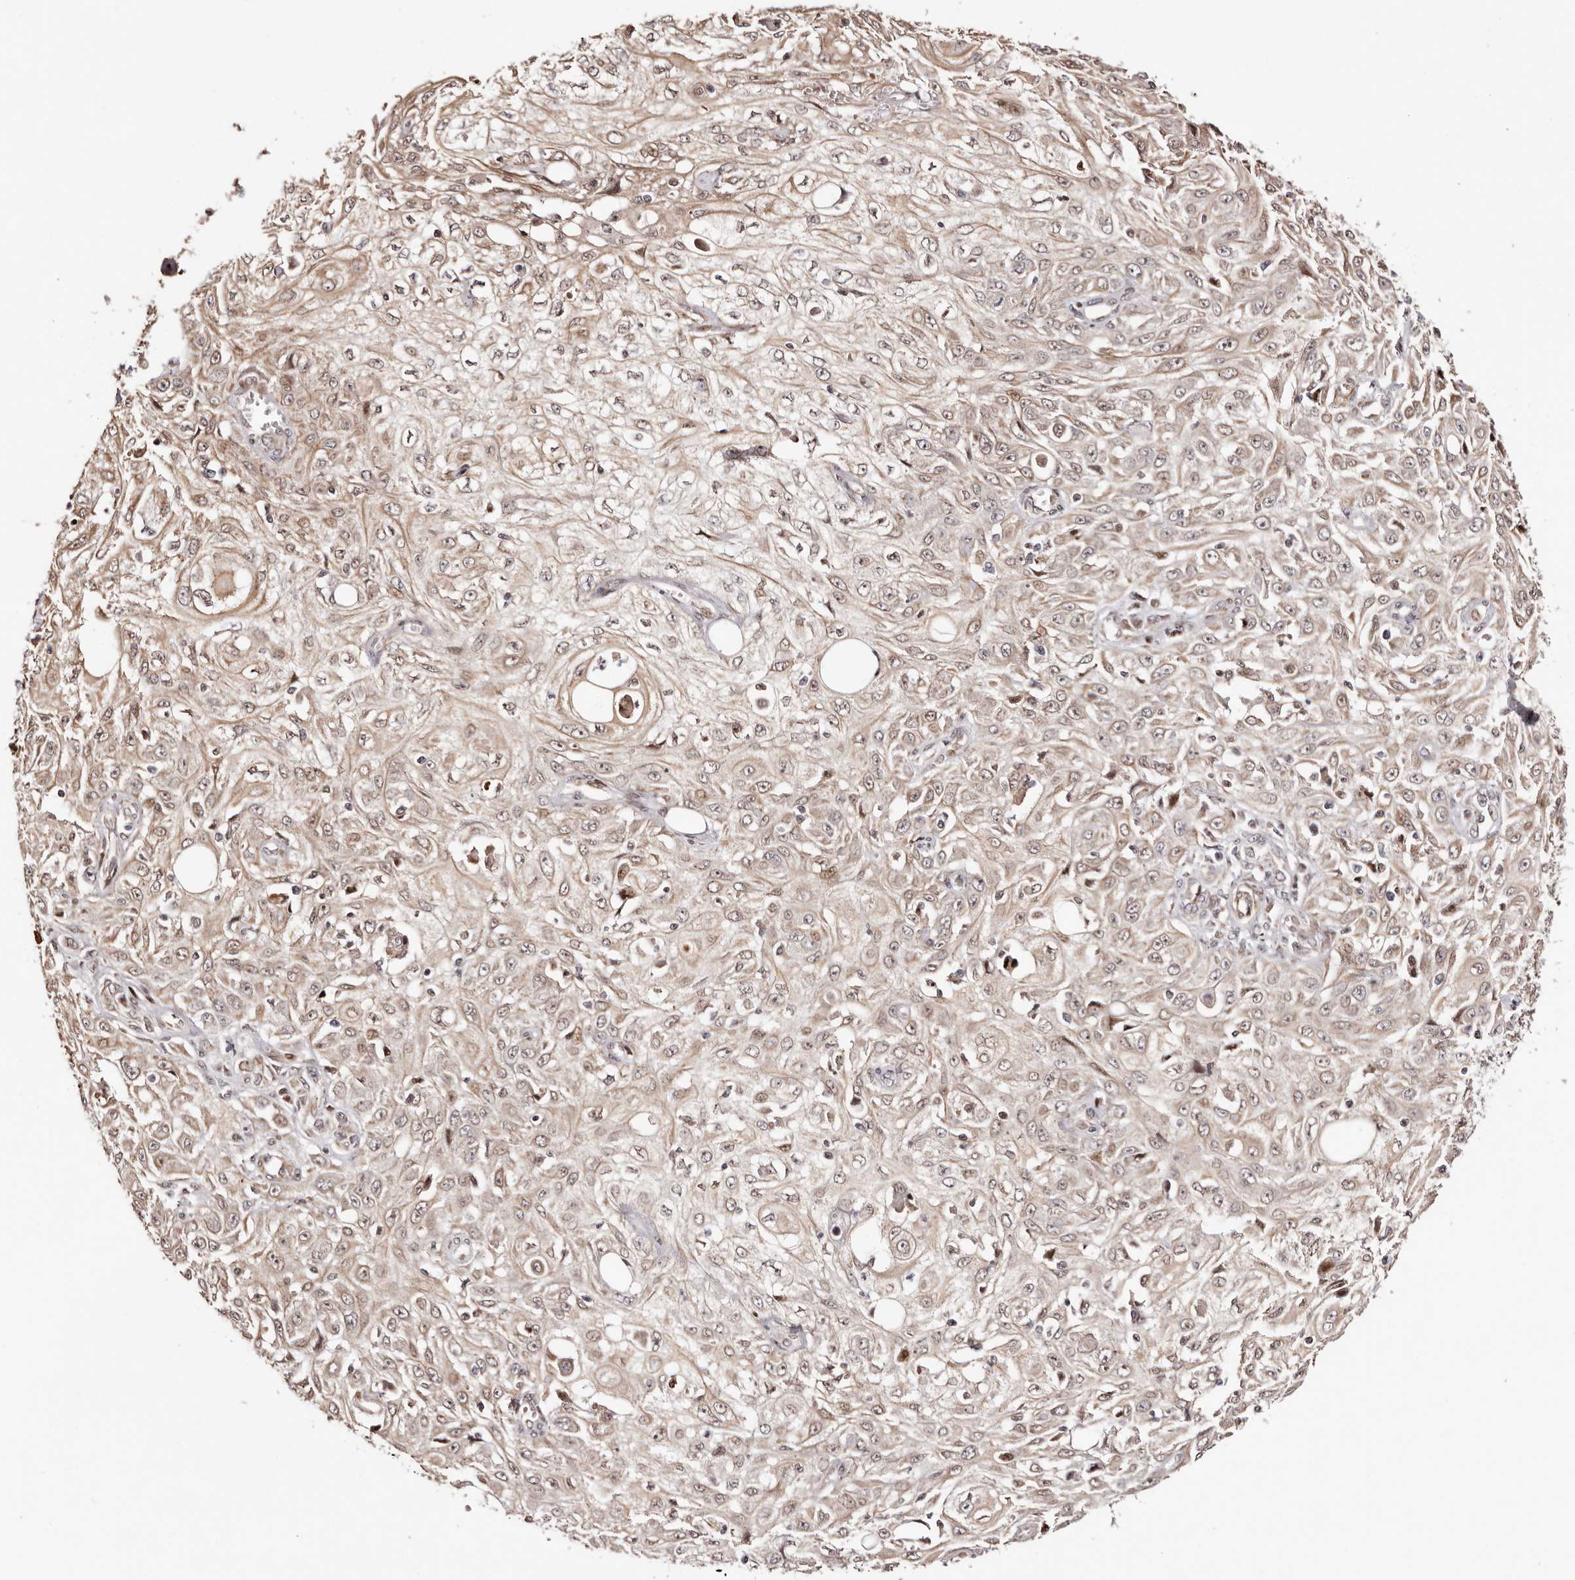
{"staining": {"intensity": "weak", "quantity": "<25%", "location": "cytoplasmic/membranous"}, "tissue": "skin cancer", "cell_type": "Tumor cells", "image_type": "cancer", "snomed": [{"axis": "morphology", "description": "Squamous cell carcinoma, NOS"}, {"axis": "morphology", "description": "Squamous cell carcinoma, metastatic, NOS"}, {"axis": "topography", "description": "Skin"}, {"axis": "topography", "description": "Lymph node"}], "caption": "Squamous cell carcinoma (skin) was stained to show a protein in brown. There is no significant positivity in tumor cells.", "gene": "HIVEP3", "patient": {"sex": "male", "age": 75}}